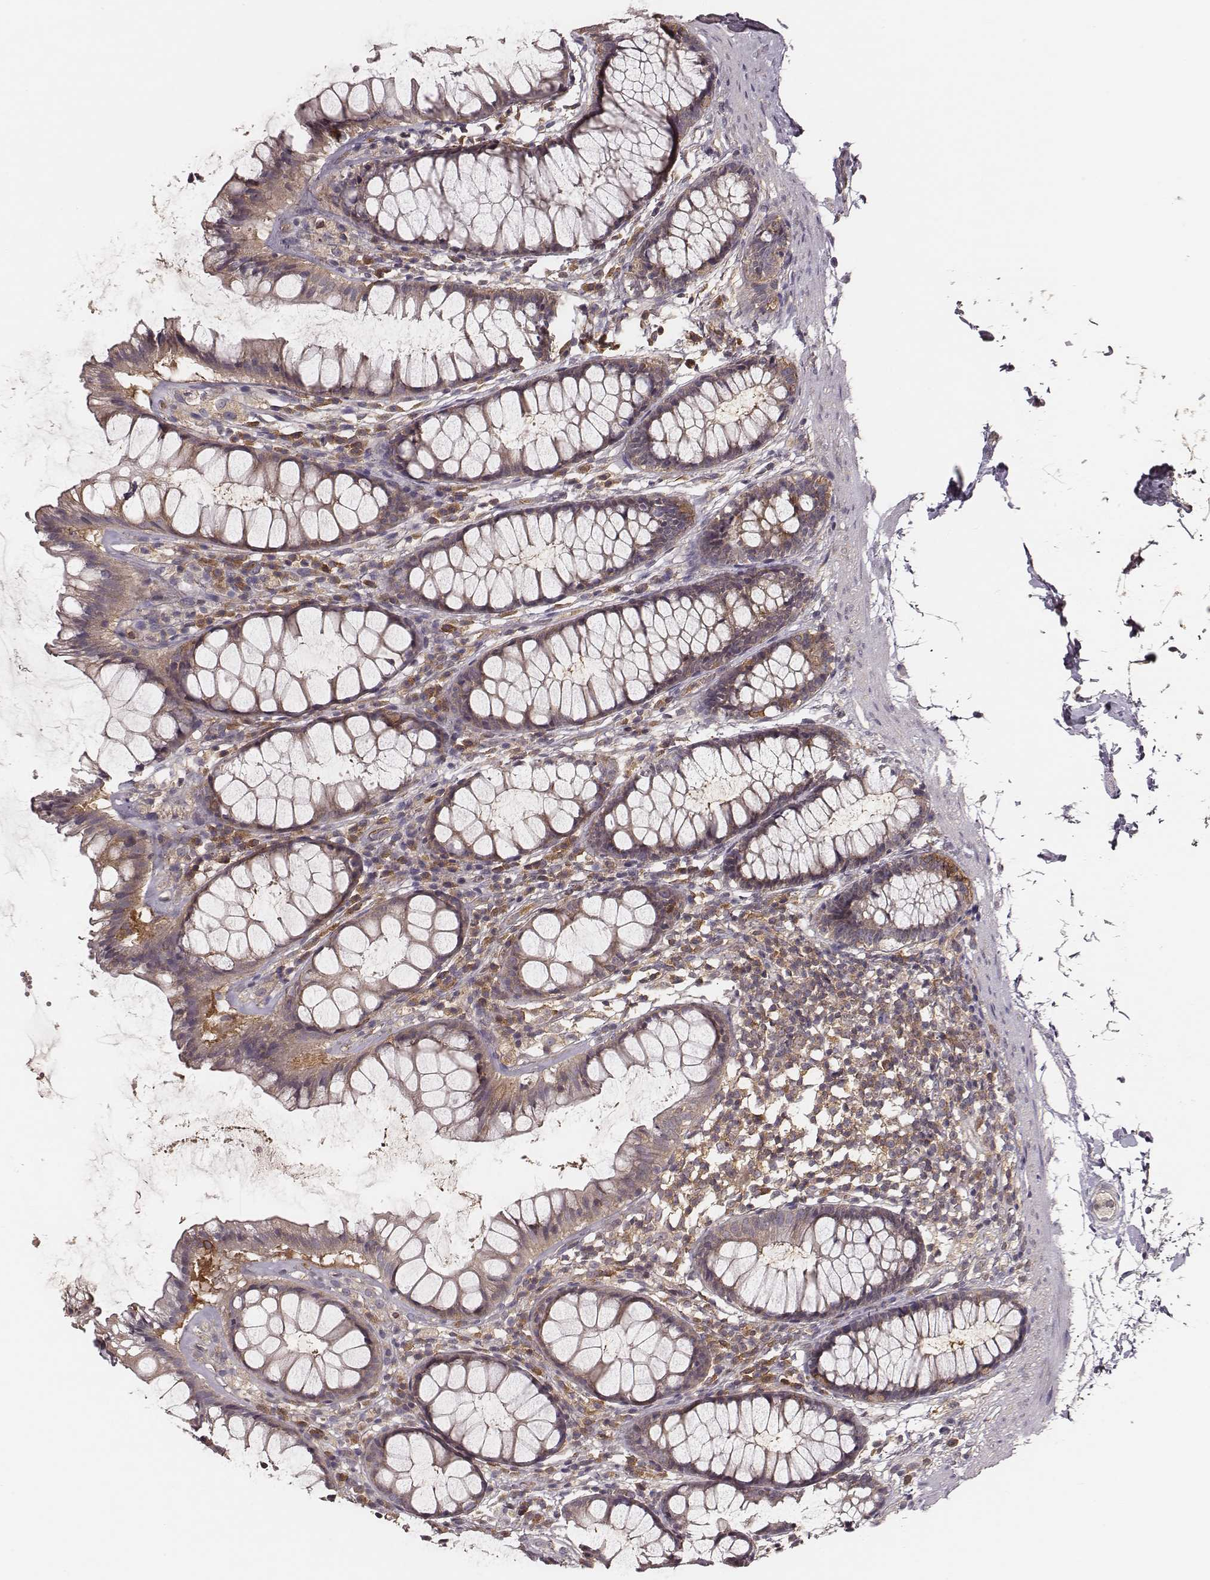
{"staining": {"intensity": "weak", "quantity": ">75%", "location": "cytoplasmic/membranous"}, "tissue": "rectum", "cell_type": "Glandular cells", "image_type": "normal", "snomed": [{"axis": "morphology", "description": "Normal tissue, NOS"}, {"axis": "topography", "description": "Rectum"}], "caption": "This micrograph displays normal rectum stained with immunohistochemistry to label a protein in brown. The cytoplasmic/membranous of glandular cells show weak positivity for the protein. Nuclei are counter-stained blue.", "gene": "CARS1", "patient": {"sex": "male", "age": 72}}